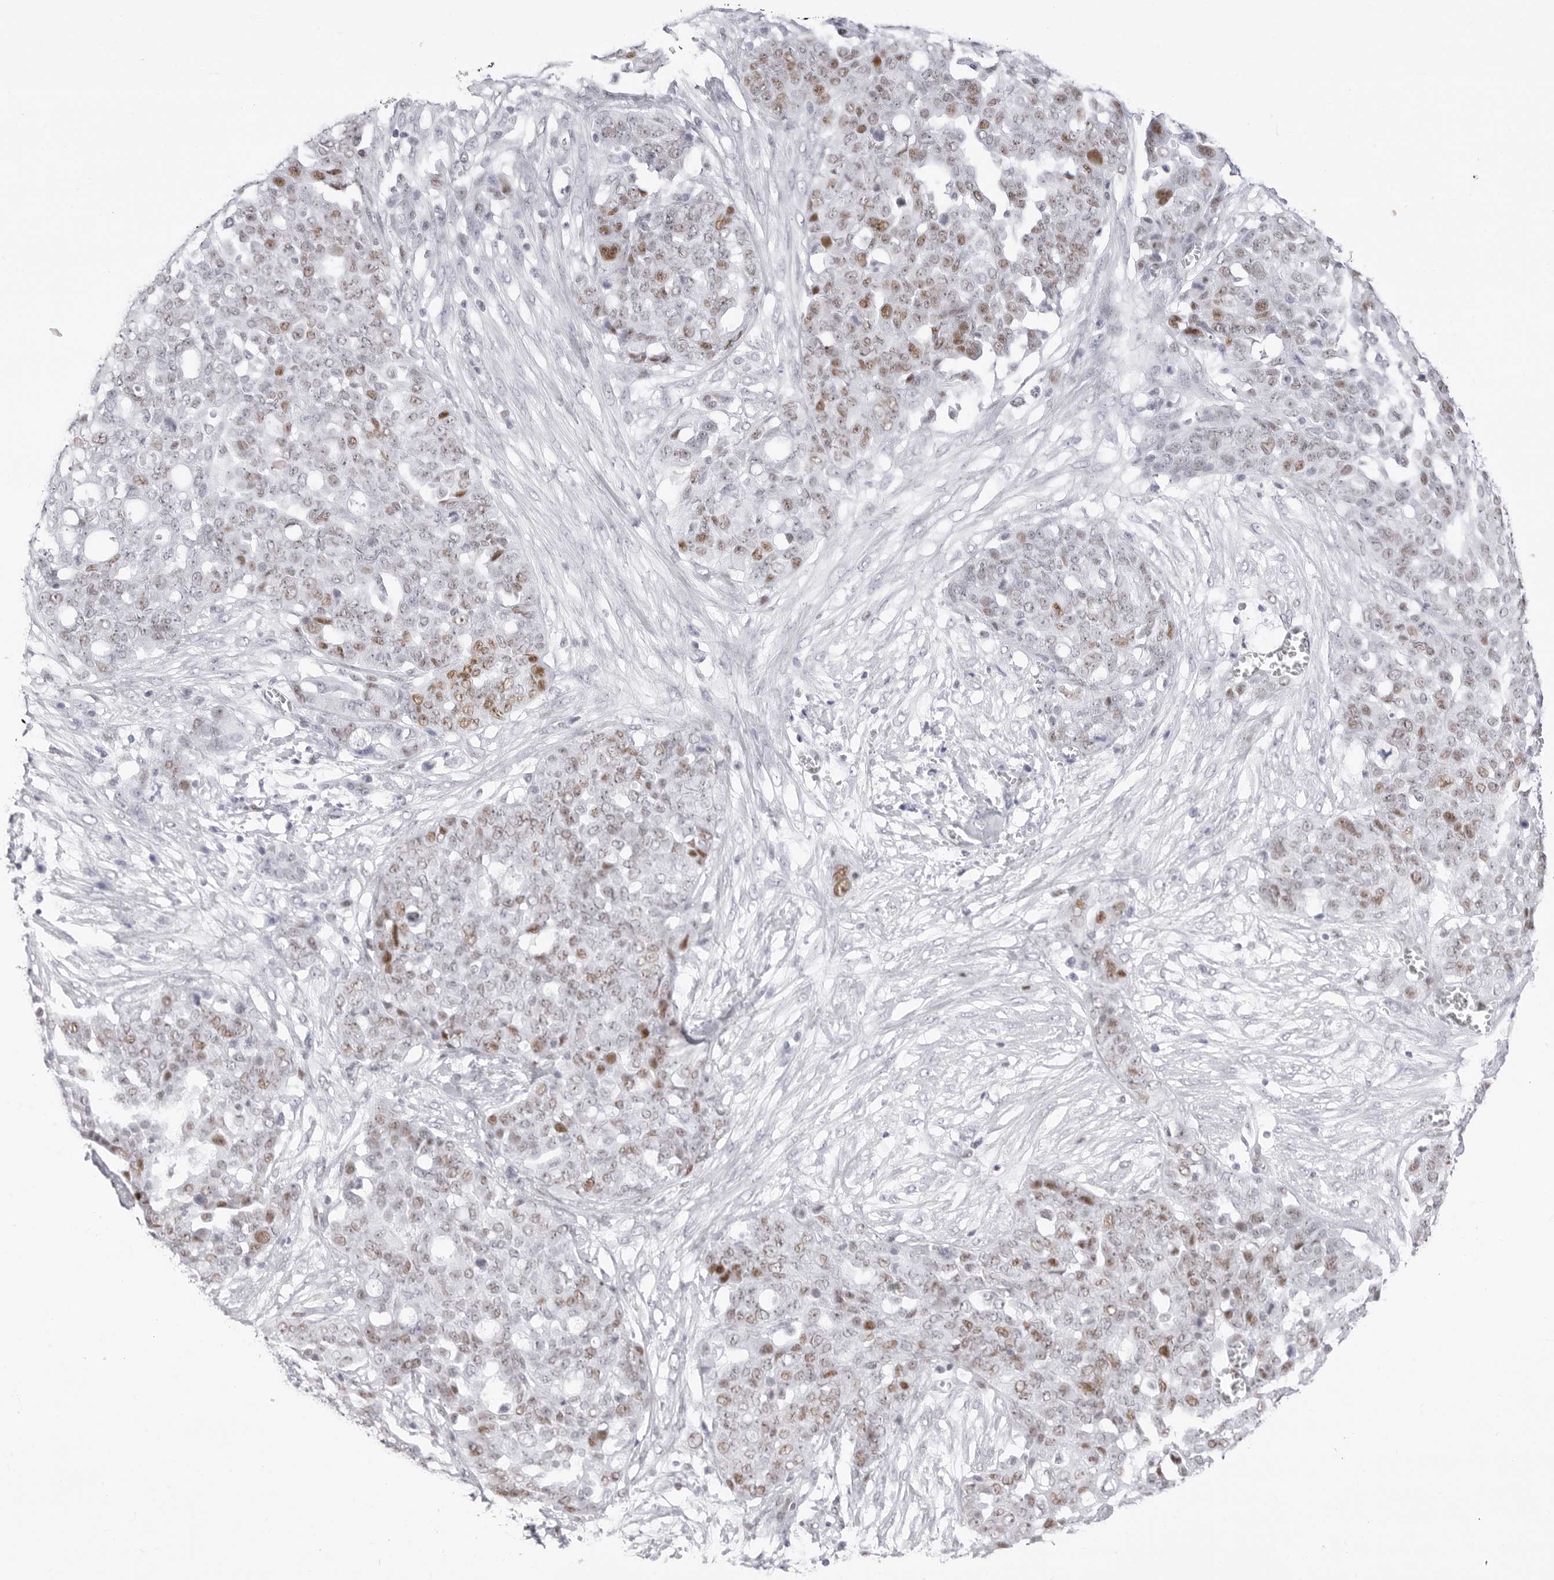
{"staining": {"intensity": "moderate", "quantity": "25%-75%", "location": "nuclear"}, "tissue": "ovarian cancer", "cell_type": "Tumor cells", "image_type": "cancer", "snomed": [{"axis": "morphology", "description": "Cystadenocarcinoma, serous, NOS"}, {"axis": "topography", "description": "Soft tissue"}, {"axis": "topography", "description": "Ovary"}], "caption": "This photomicrograph exhibits ovarian cancer stained with immunohistochemistry (IHC) to label a protein in brown. The nuclear of tumor cells show moderate positivity for the protein. Nuclei are counter-stained blue.", "gene": "NASP", "patient": {"sex": "female", "age": 57}}